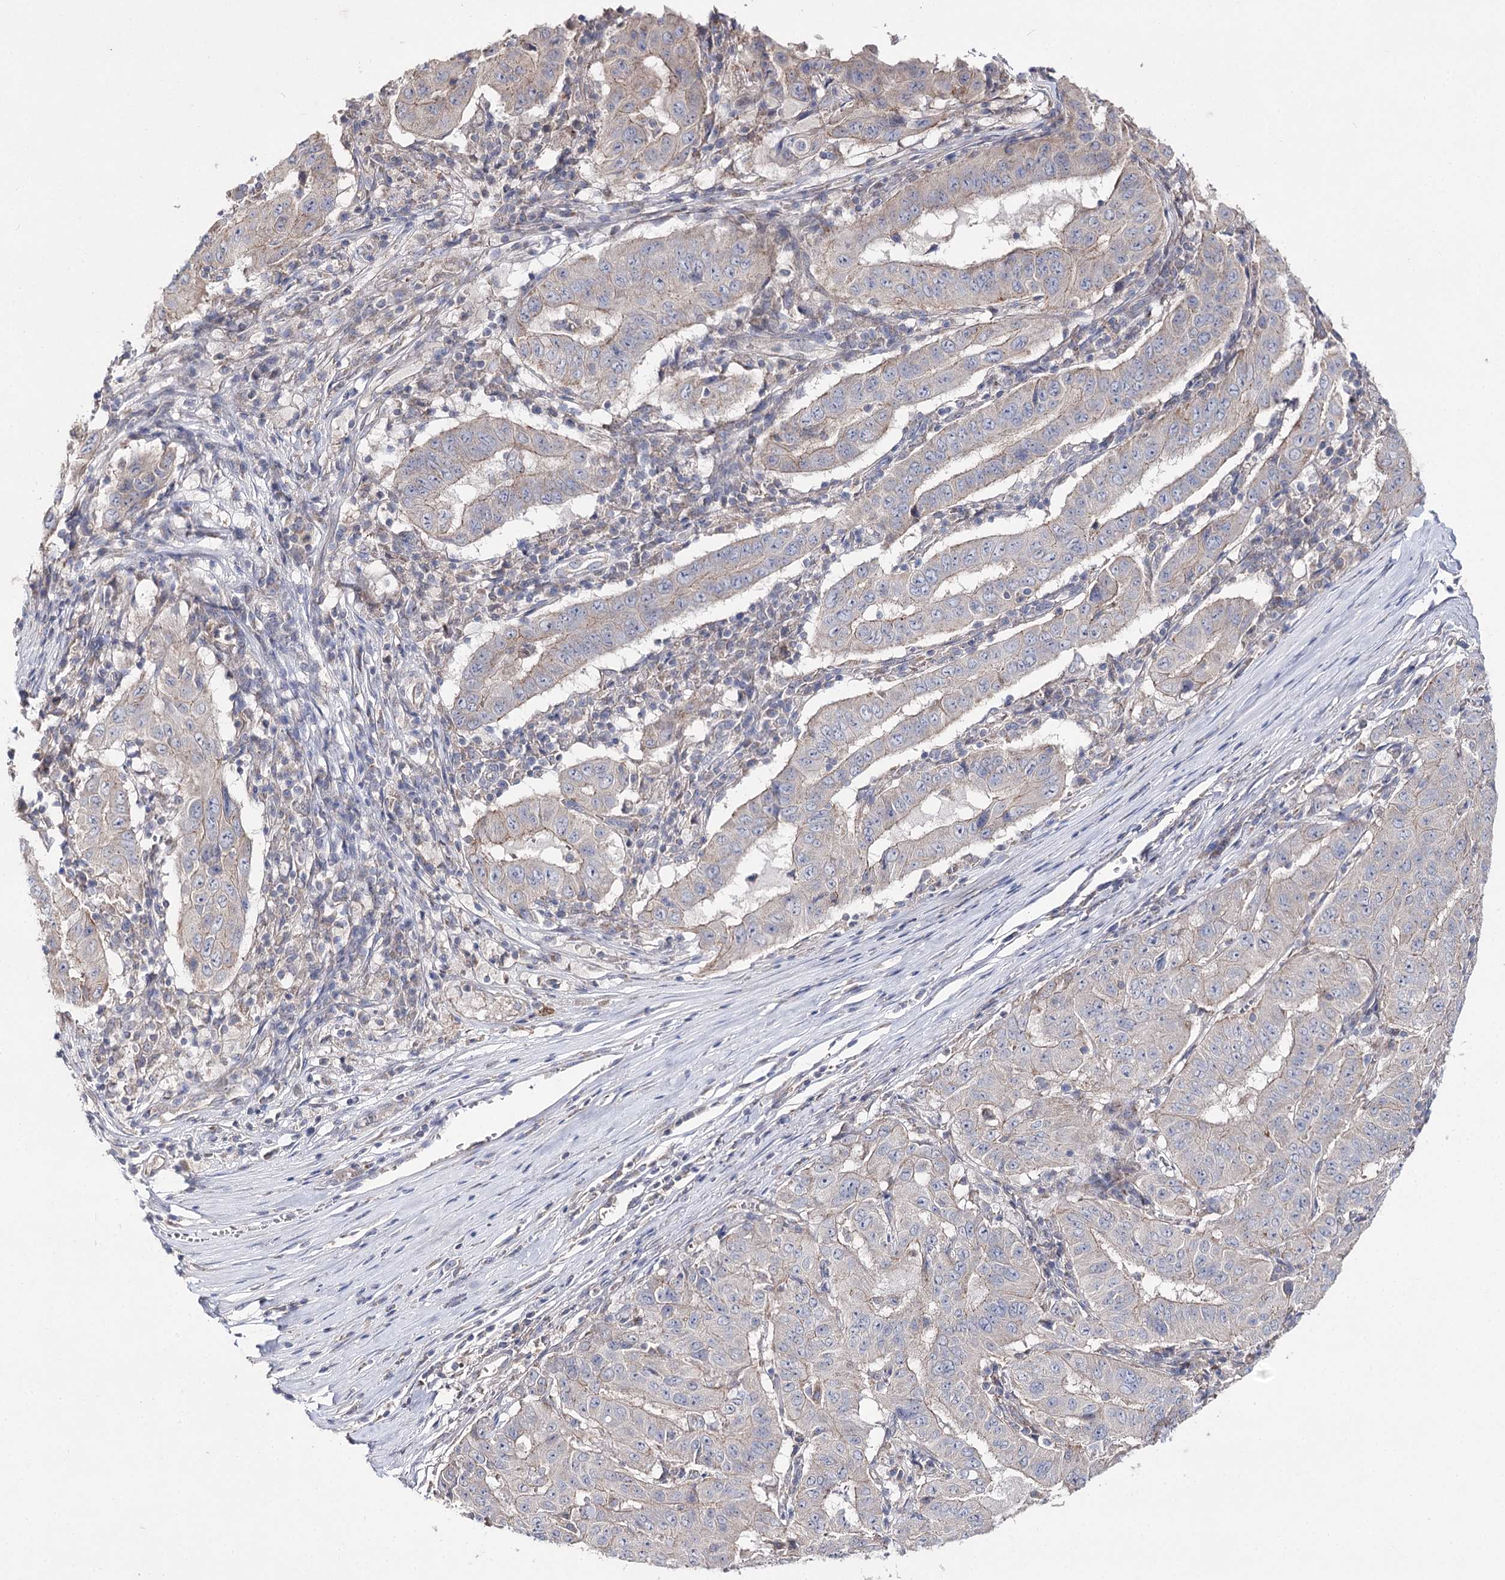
{"staining": {"intensity": "weak", "quantity": "<25%", "location": "cytoplasmic/membranous"}, "tissue": "pancreatic cancer", "cell_type": "Tumor cells", "image_type": "cancer", "snomed": [{"axis": "morphology", "description": "Adenocarcinoma, NOS"}, {"axis": "topography", "description": "Pancreas"}], "caption": "The image shows no significant expression in tumor cells of adenocarcinoma (pancreatic).", "gene": "AURKC", "patient": {"sex": "male", "age": 63}}